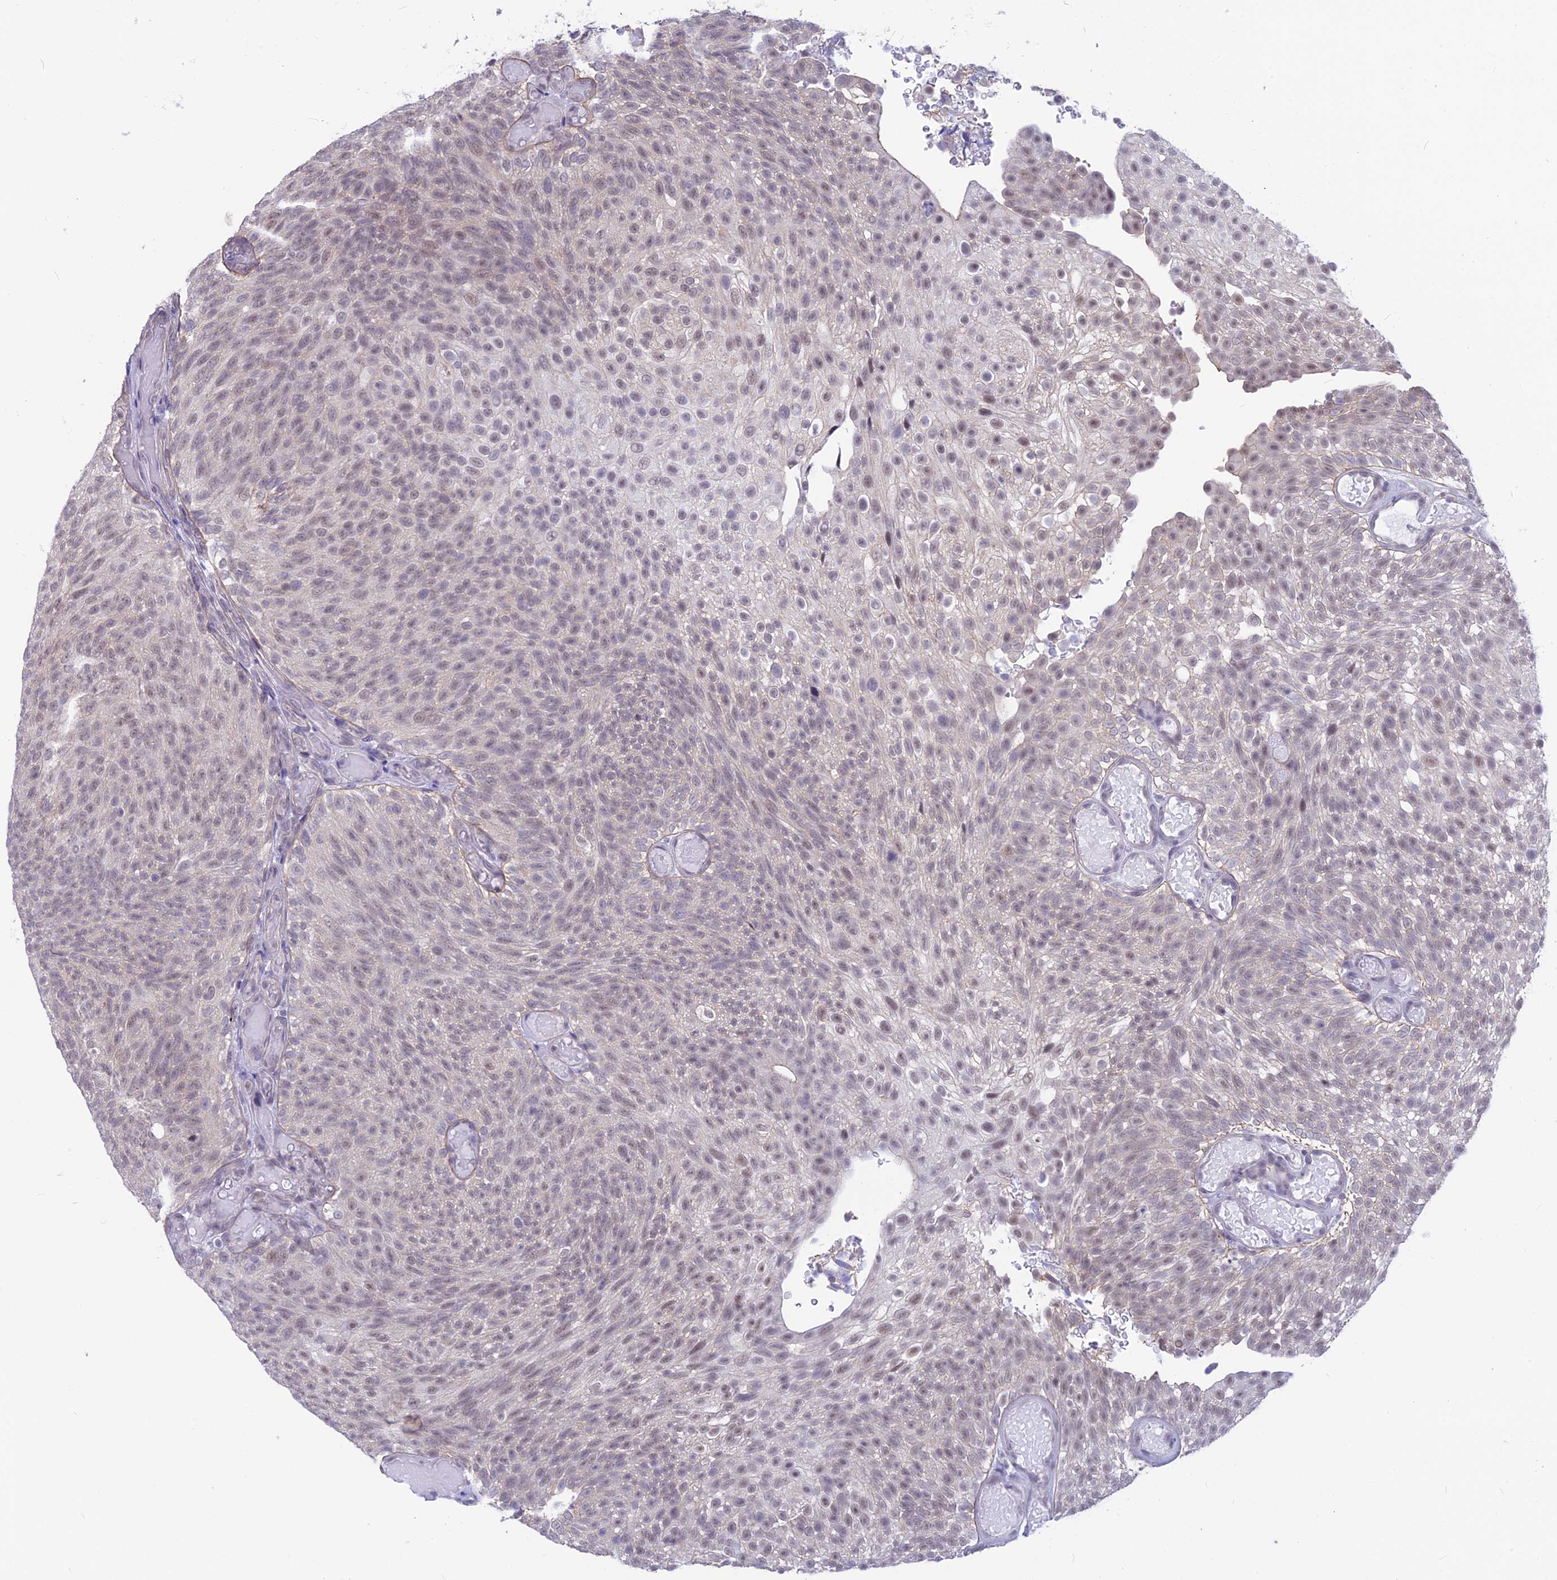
{"staining": {"intensity": "weak", "quantity": "25%-75%", "location": "nuclear"}, "tissue": "urothelial cancer", "cell_type": "Tumor cells", "image_type": "cancer", "snomed": [{"axis": "morphology", "description": "Urothelial carcinoma, Low grade"}, {"axis": "topography", "description": "Urinary bladder"}], "caption": "Weak nuclear protein expression is present in about 25%-75% of tumor cells in urothelial cancer. (Brightfield microscopy of DAB IHC at high magnification).", "gene": "SRSF5", "patient": {"sex": "male", "age": 78}}